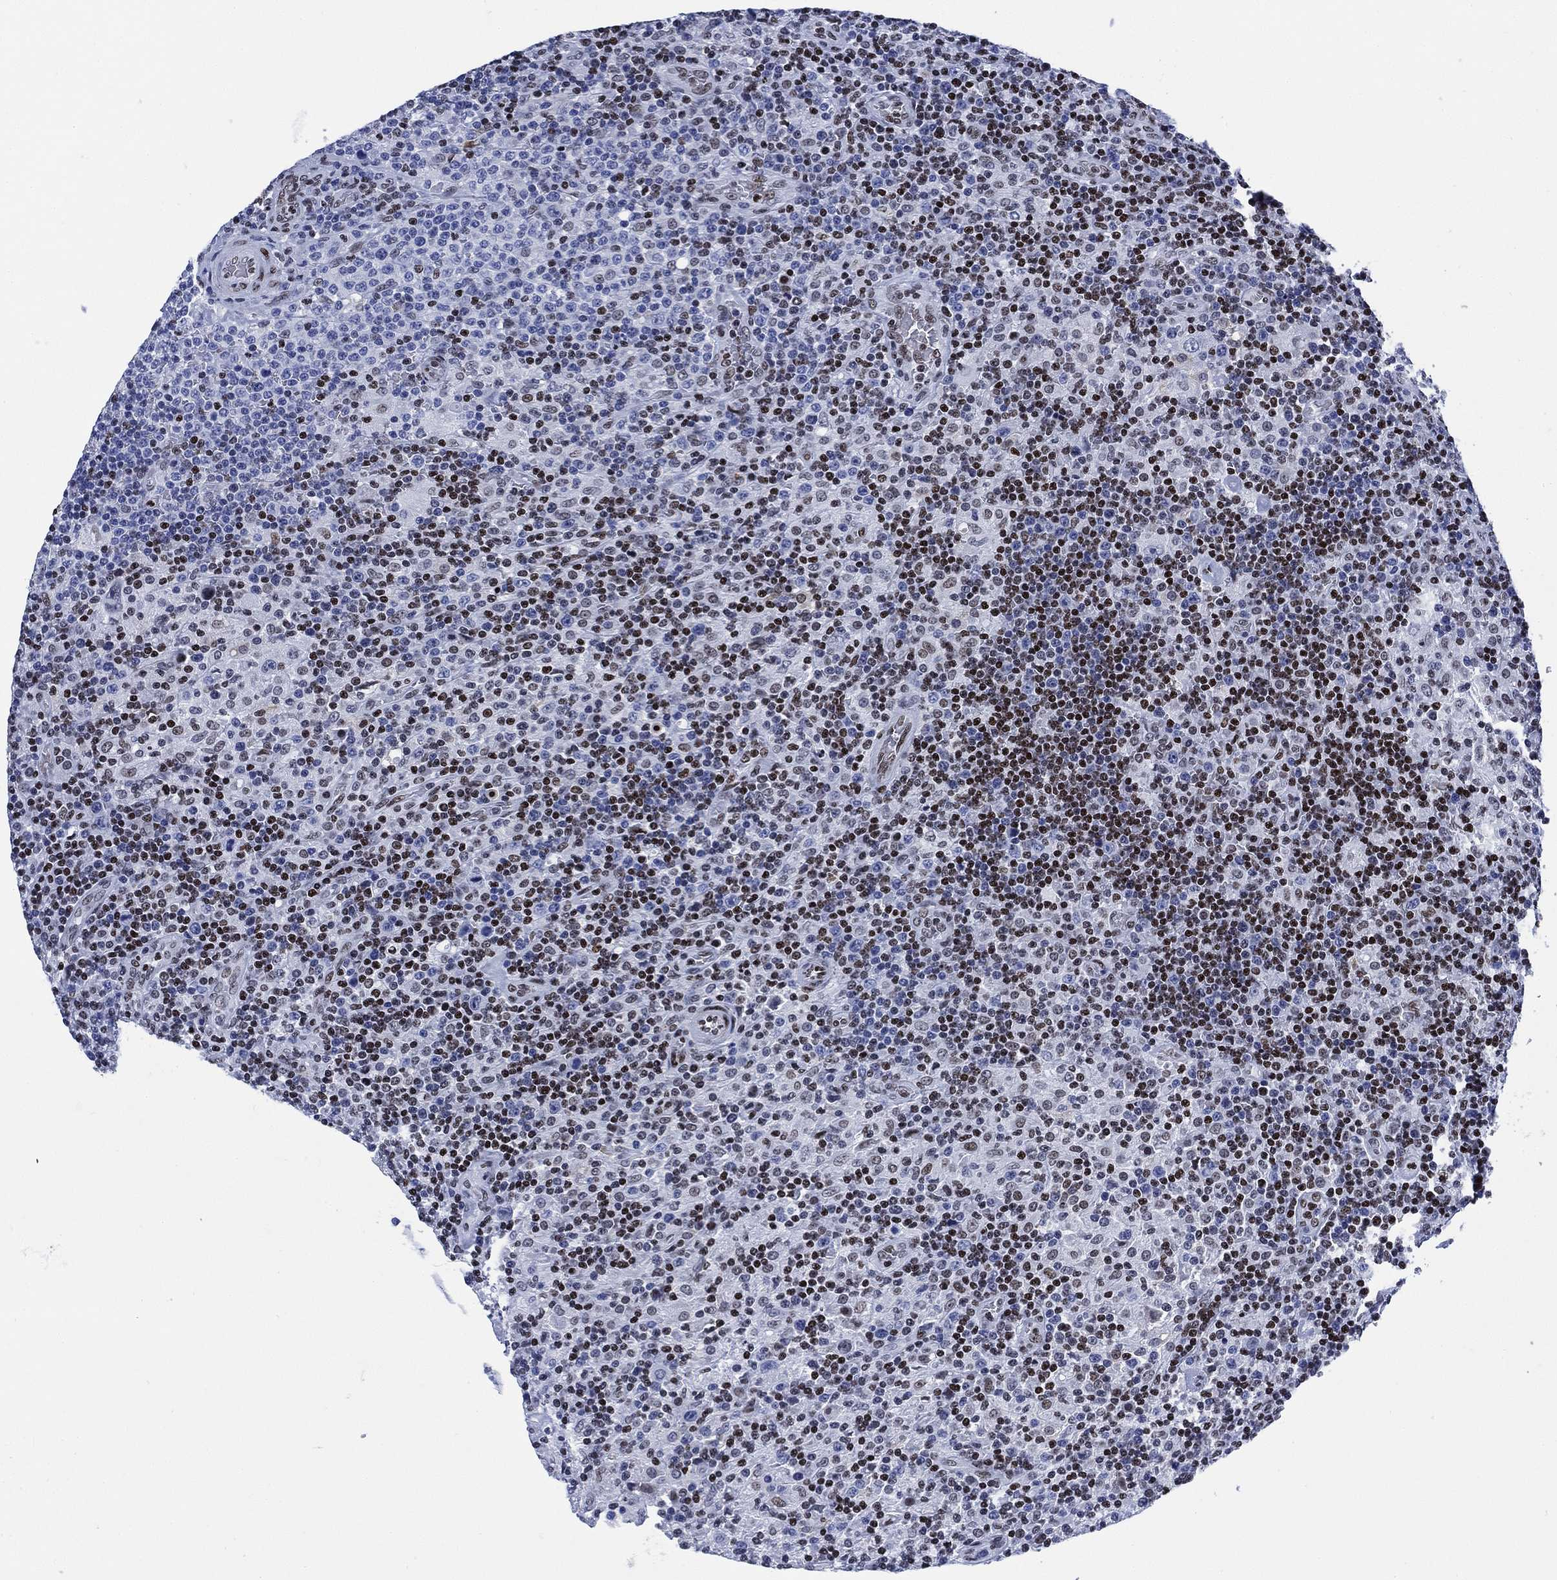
{"staining": {"intensity": "moderate", "quantity": "<25%", "location": "nuclear"}, "tissue": "lymphoma", "cell_type": "Tumor cells", "image_type": "cancer", "snomed": [{"axis": "morphology", "description": "Hodgkin's disease, NOS"}, {"axis": "topography", "description": "Lymph node"}], "caption": "Immunohistochemical staining of lymphoma displays low levels of moderate nuclear protein expression in approximately <25% of tumor cells.", "gene": "H1-10", "patient": {"sex": "male", "age": 70}}